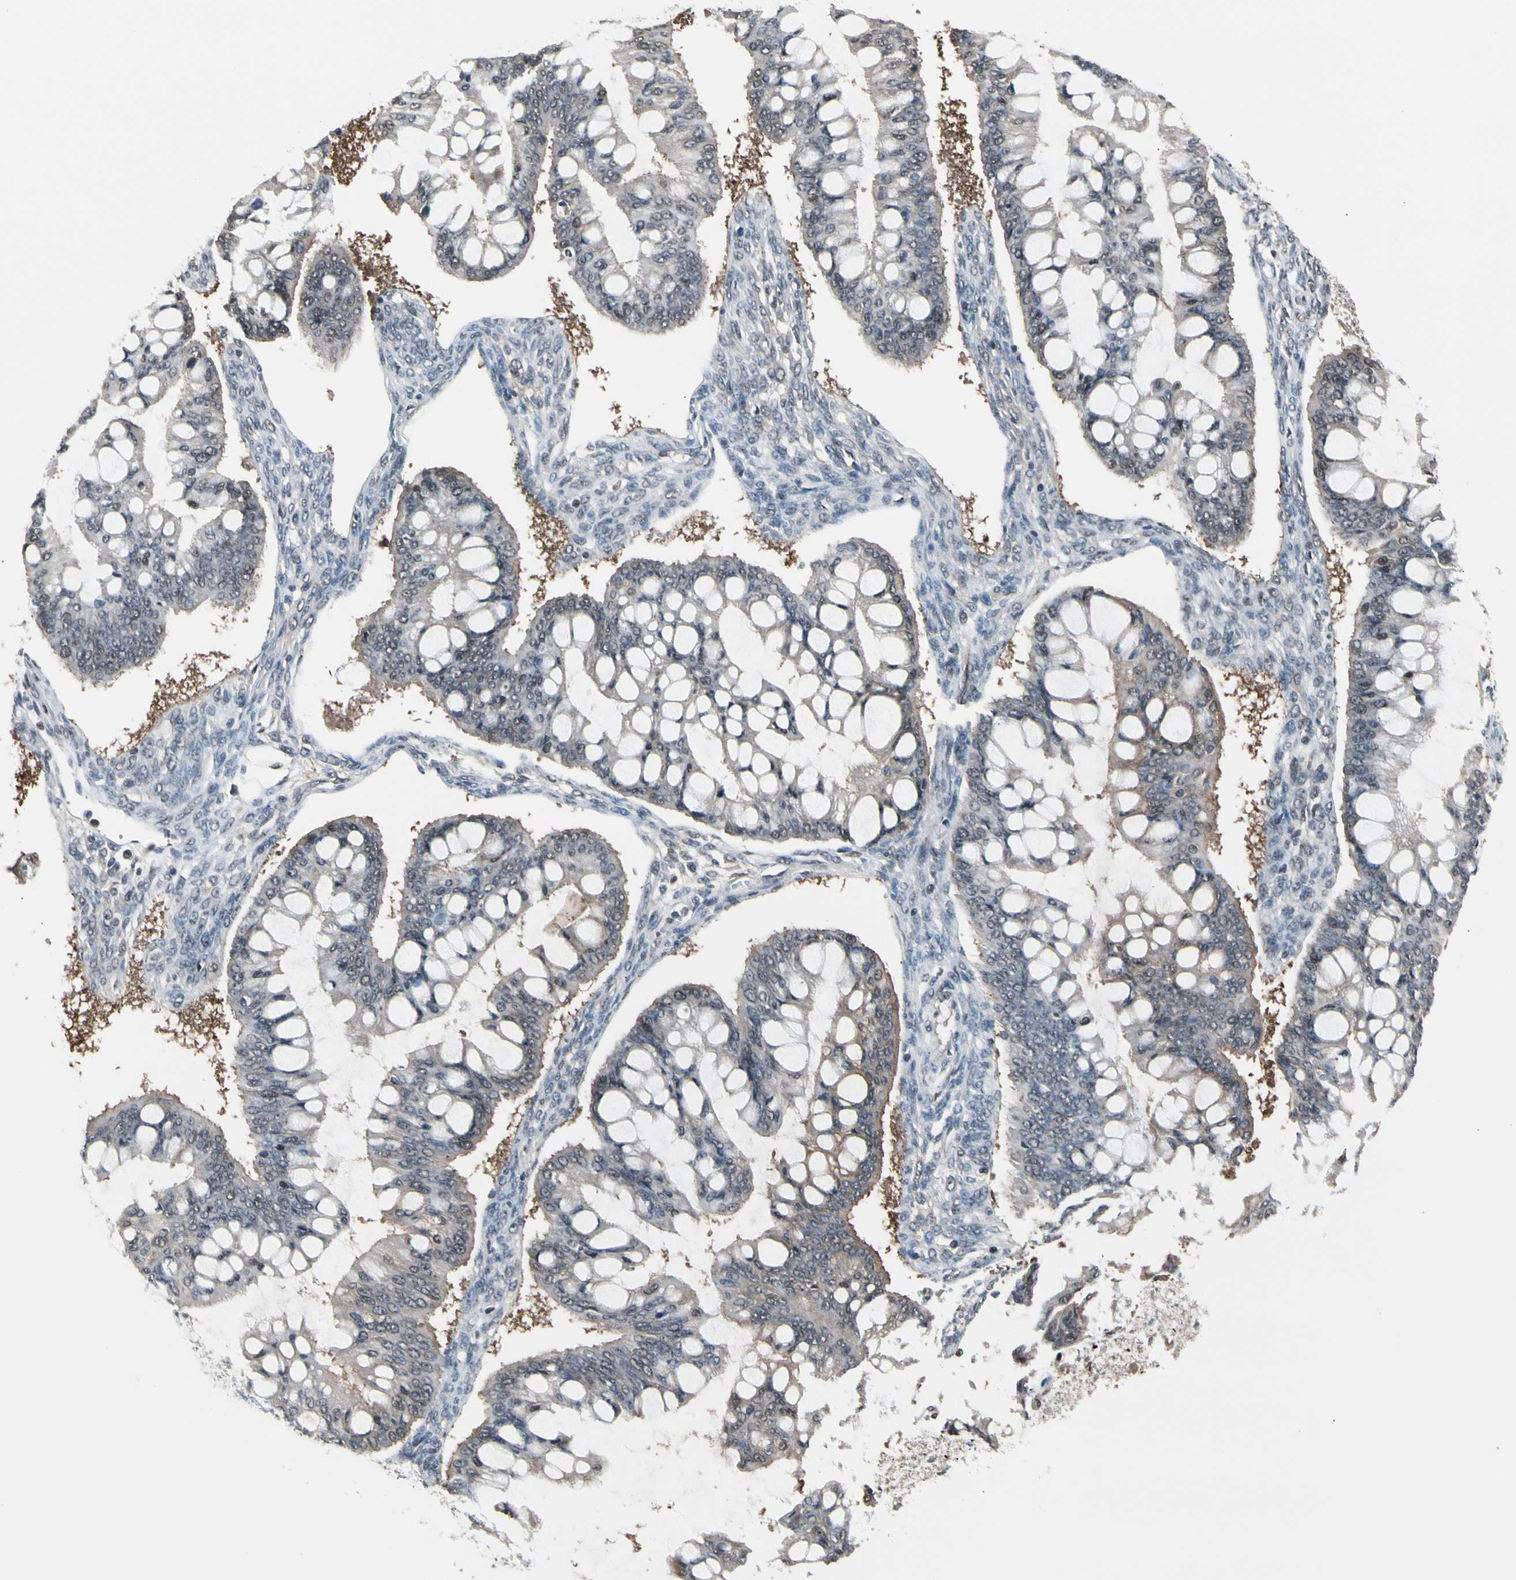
{"staining": {"intensity": "weak", "quantity": "<25%", "location": "cytoplasmic/membranous"}, "tissue": "ovarian cancer", "cell_type": "Tumor cells", "image_type": "cancer", "snomed": [{"axis": "morphology", "description": "Cystadenocarcinoma, mucinous, NOS"}, {"axis": "topography", "description": "Ovary"}], "caption": "This is an immunohistochemistry histopathology image of ovarian mucinous cystadenocarcinoma. There is no positivity in tumor cells.", "gene": "PSMA2", "patient": {"sex": "female", "age": 73}}